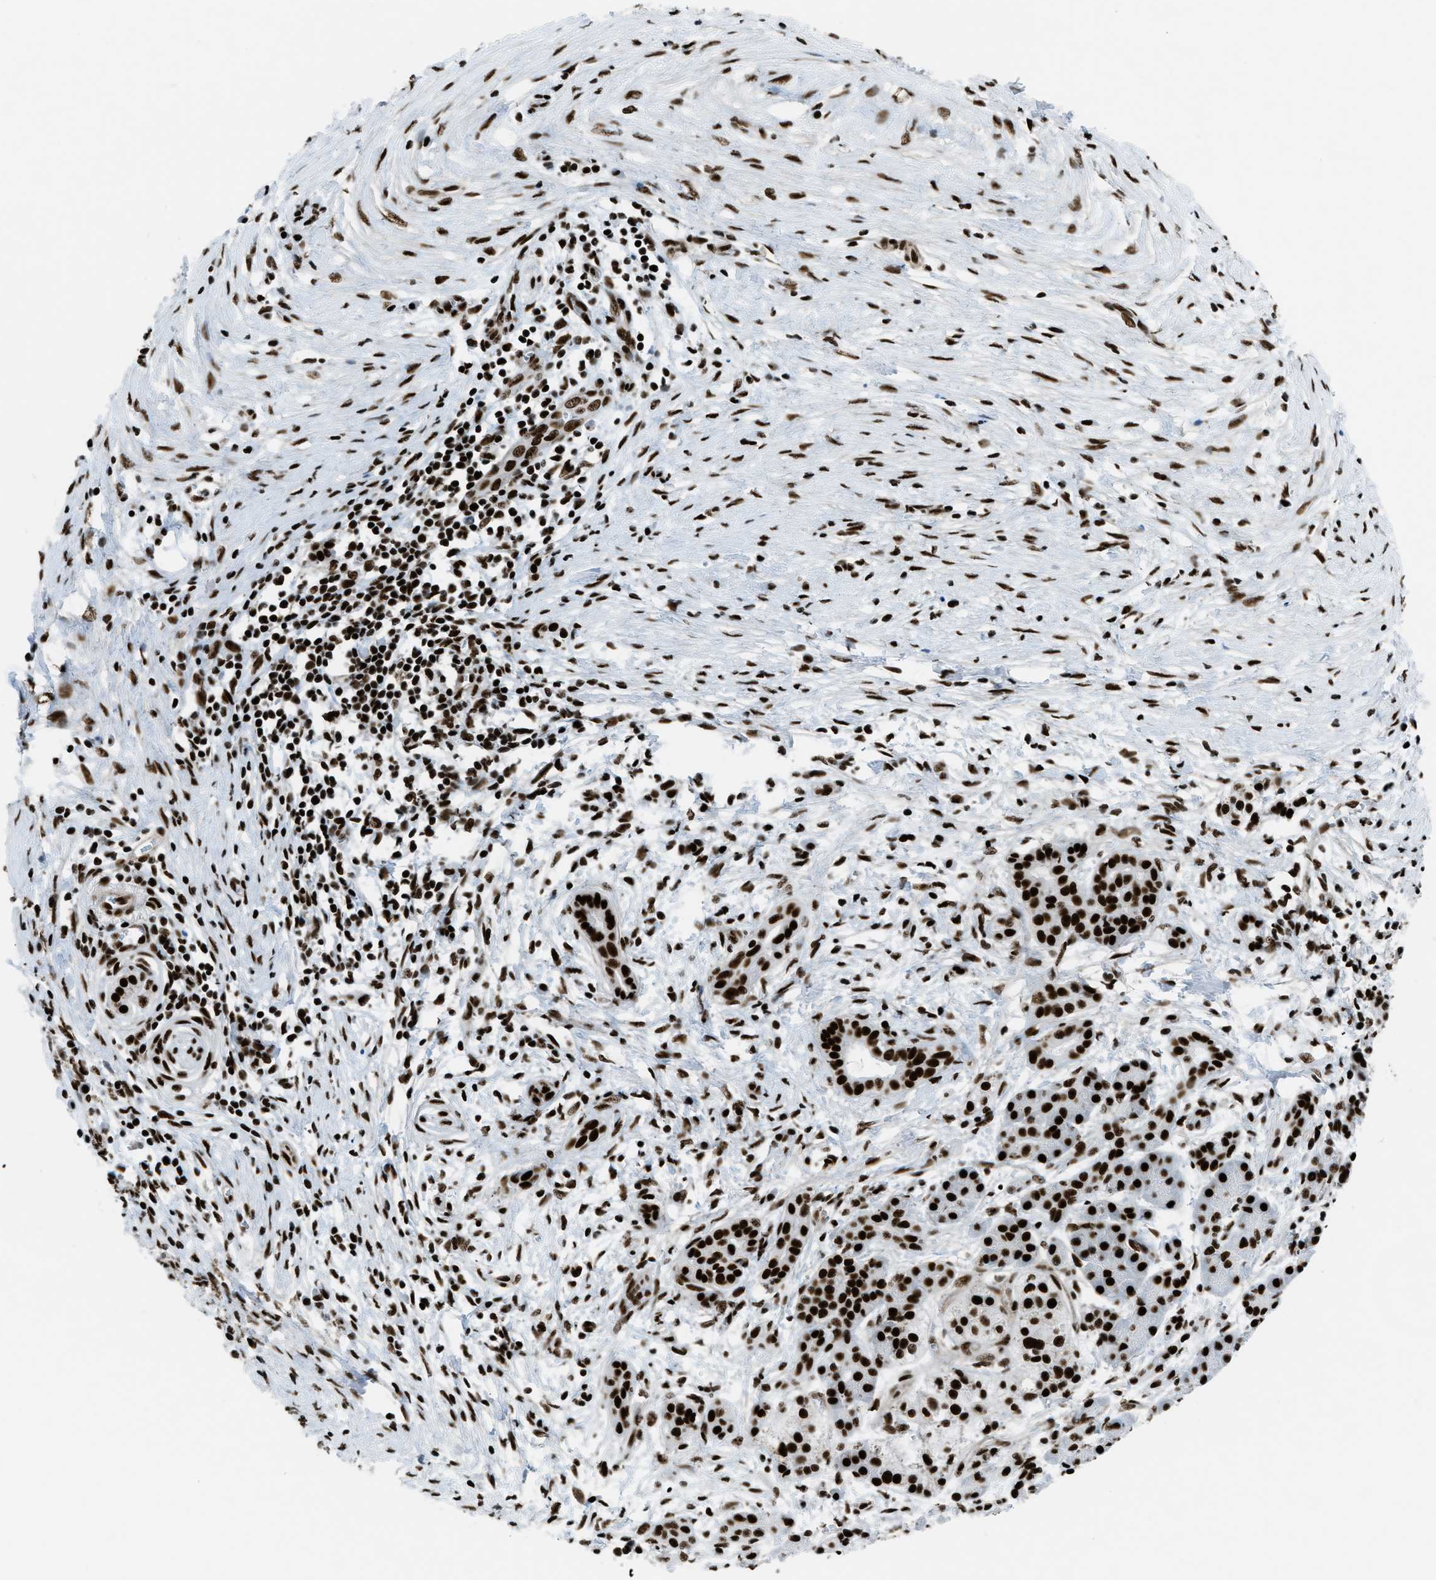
{"staining": {"intensity": "strong", "quantity": ">75%", "location": "nuclear"}, "tissue": "pancreatic cancer", "cell_type": "Tumor cells", "image_type": "cancer", "snomed": [{"axis": "morphology", "description": "Adenocarcinoma, NOS"}, {"axis": "topography", "description": "Pancreas"}], "caption": "Immunohistochemistry (IHC) micrograph of neoplastic tissue: human pancreatic adenocarcinoma stained using immunohistochemistry (IHC) displays high levels of strong protein expression localized specifically in the nuclear of tumor cells, appearing as a nuclear brown color.", "gene": "ZNF207", "patient": {"sex": "female", "age": 70}}